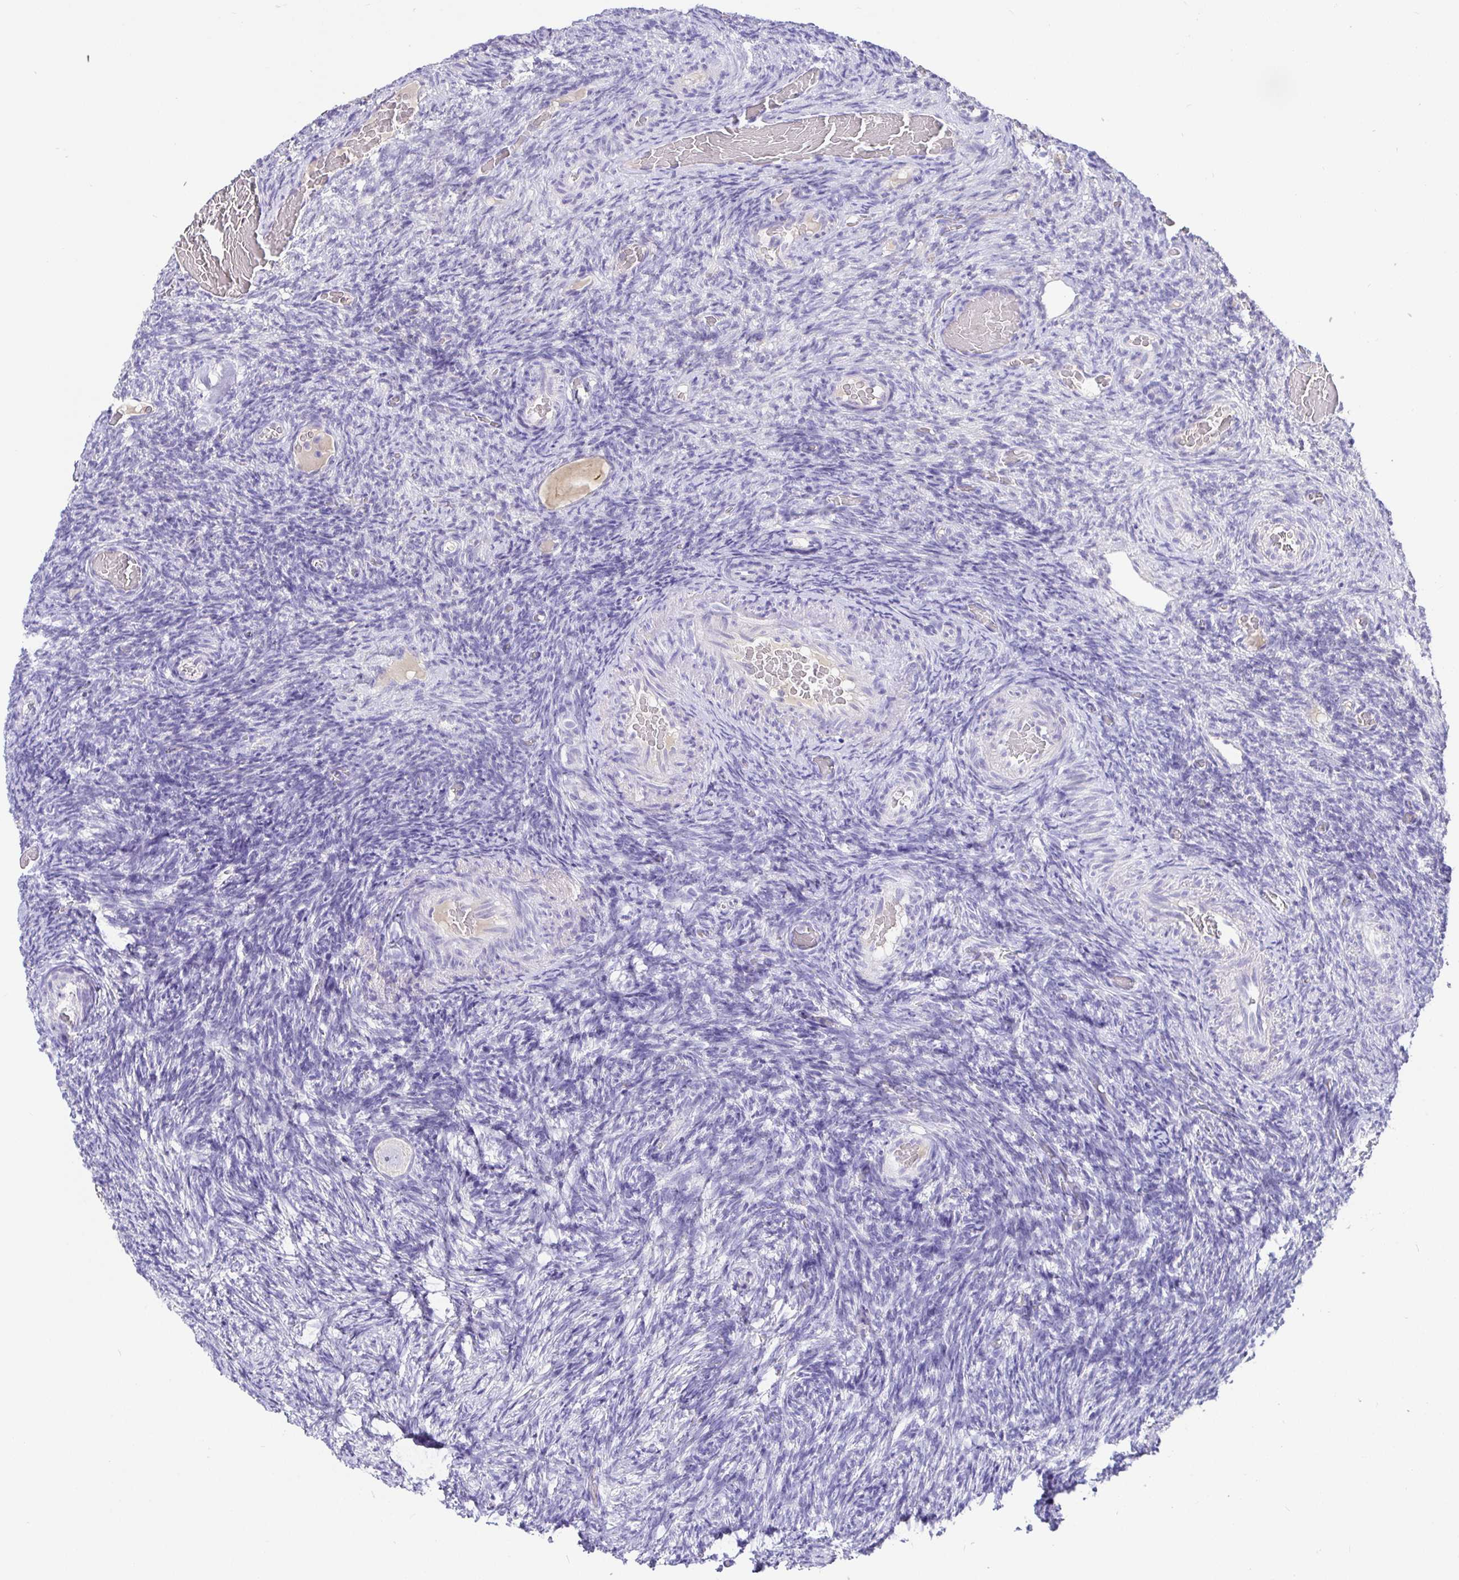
{"staining": {"intensity": "negative", "quantity": "none", "location": "none"}, "tissue": "ovary", "cell_type": "Follicle cells", "image_type": "normal", "snomed": [{"axis": "morphology", "description": "Normal tissue, NOS"}, {"axis": "topography", "description": "Ovary"}], "caption": "The IHC photomicrograph has no significant staining in follicle cells of ovary. (DAB (3,3'-diaminobenzidine) immunohistochemistry with hematoxylin counter stain).", "gene": "TPTE", "patient": {"sex": "female", "age": 34}}